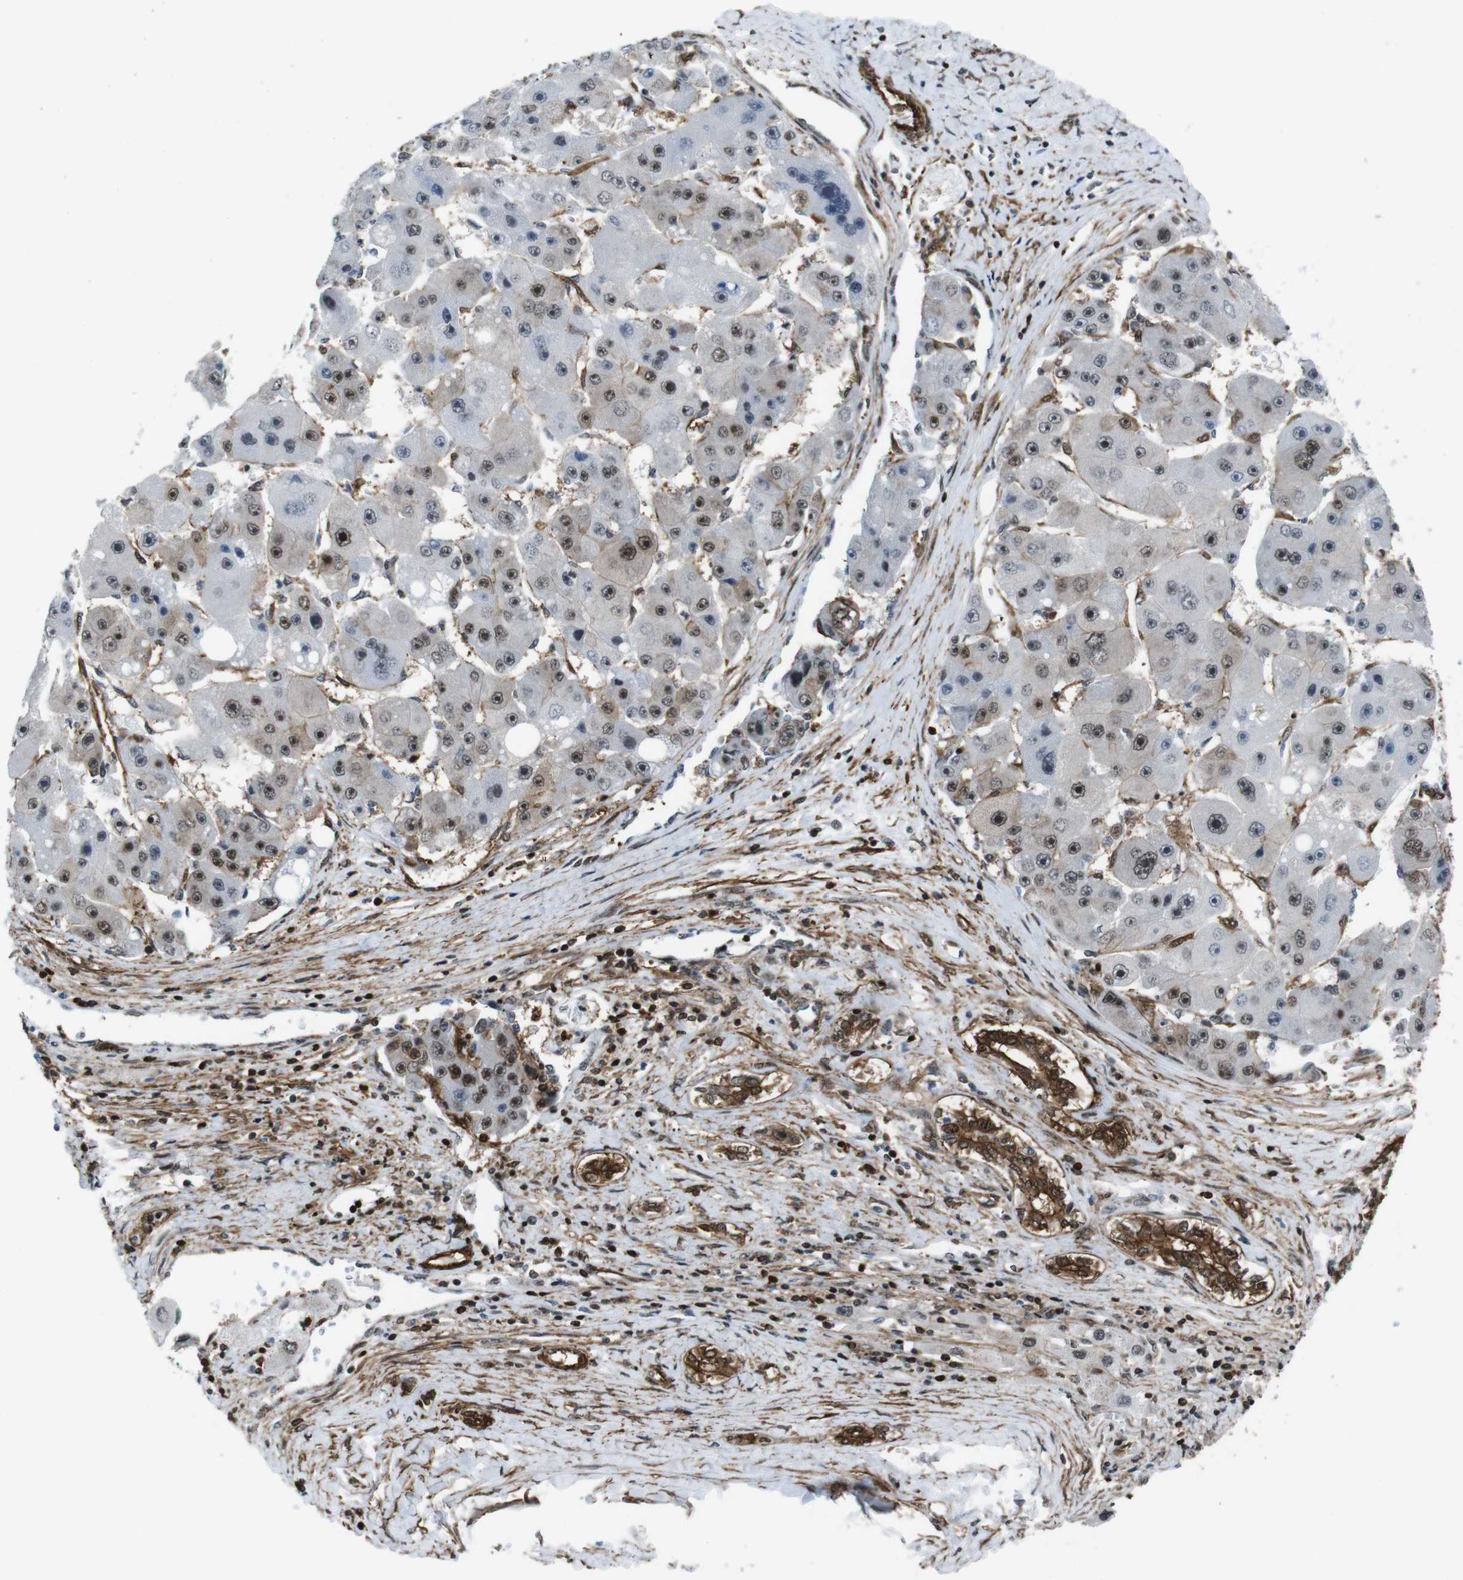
{"staining": {"intensity": "moderate", "quantity": "25%-75%", "location": "nuclear"}, "tissue": "liver cancer", "cell_type": "Tumor cells", "image_type": "cancer", "snomed": [{"axis": "morphology", "description": "Carcinoma, Hepatocellular, NOS"}, {"axis": "topography", "description": "Liver"}], "caption": "Tumor cells display moderate nuclear expression in about 25%-75% of cells in liver cancer (hepatocellular carcinoma).", "gene": "HNRNPU", "patient": {"sex": "female", "age": 61}}